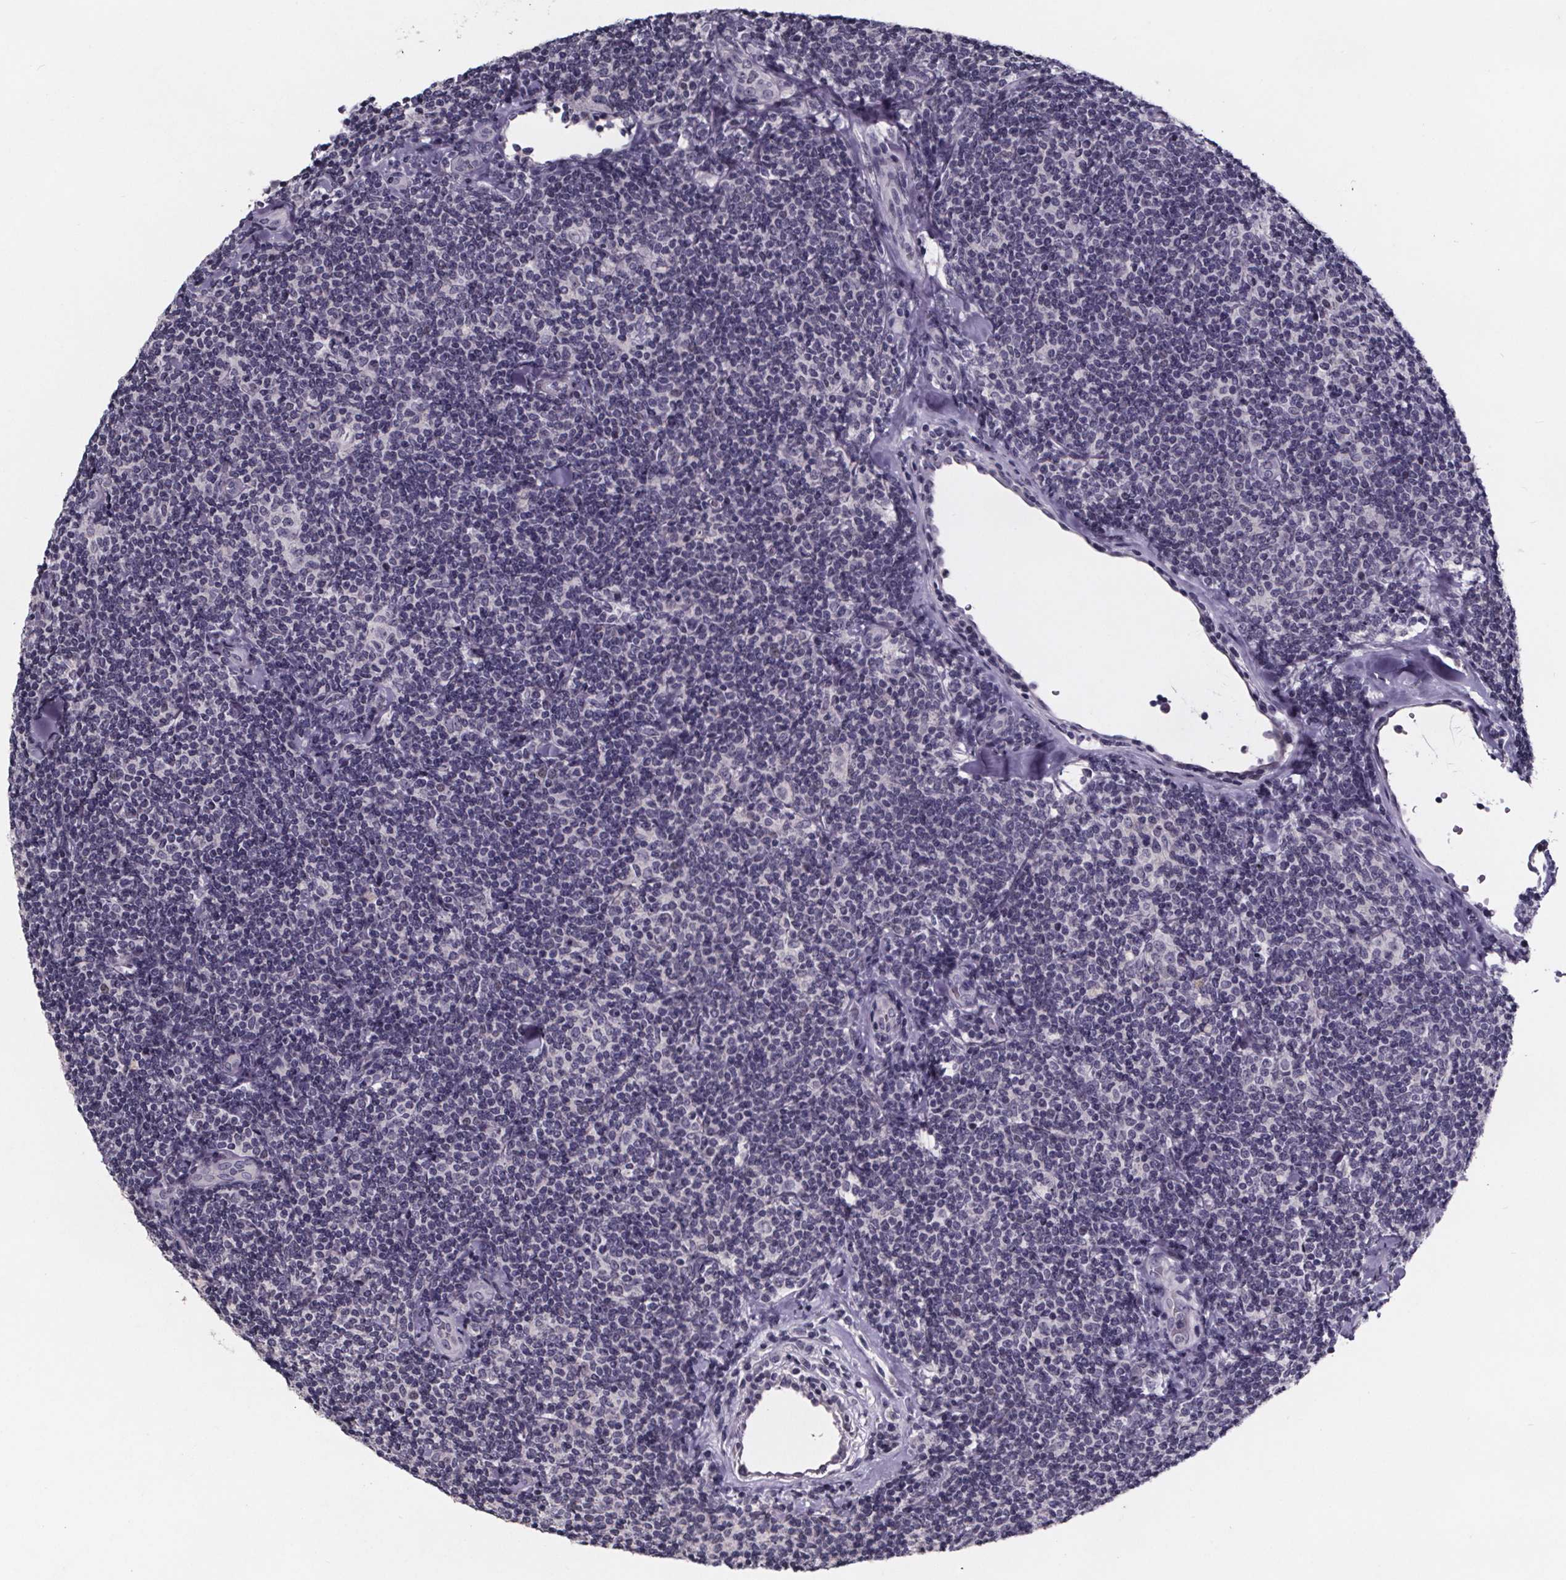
{"staining": {"intensity": "negative", "quantity": "none", "location": "none"}, "tissue": "lymphoma", "cell_type": "Tumor cells", "image_type": "cancer", "snomed": [{"axis": "morphology", "description": "Malignant lymphoma, non-Hodgkin's type, Low grade"}, {"axis": "topography", "description": "Lymph node"}], "caption": "IHC image of neoplastic tissue: human malignant lymphoma, non-Hodgkin's type (low-grade) stained with DAB shows no significant protein expression in tumor cells. (IHC, brightfield microscopy, high magnification).", "gene": "AR", "patient": {"sex": "female", "age": 56}}